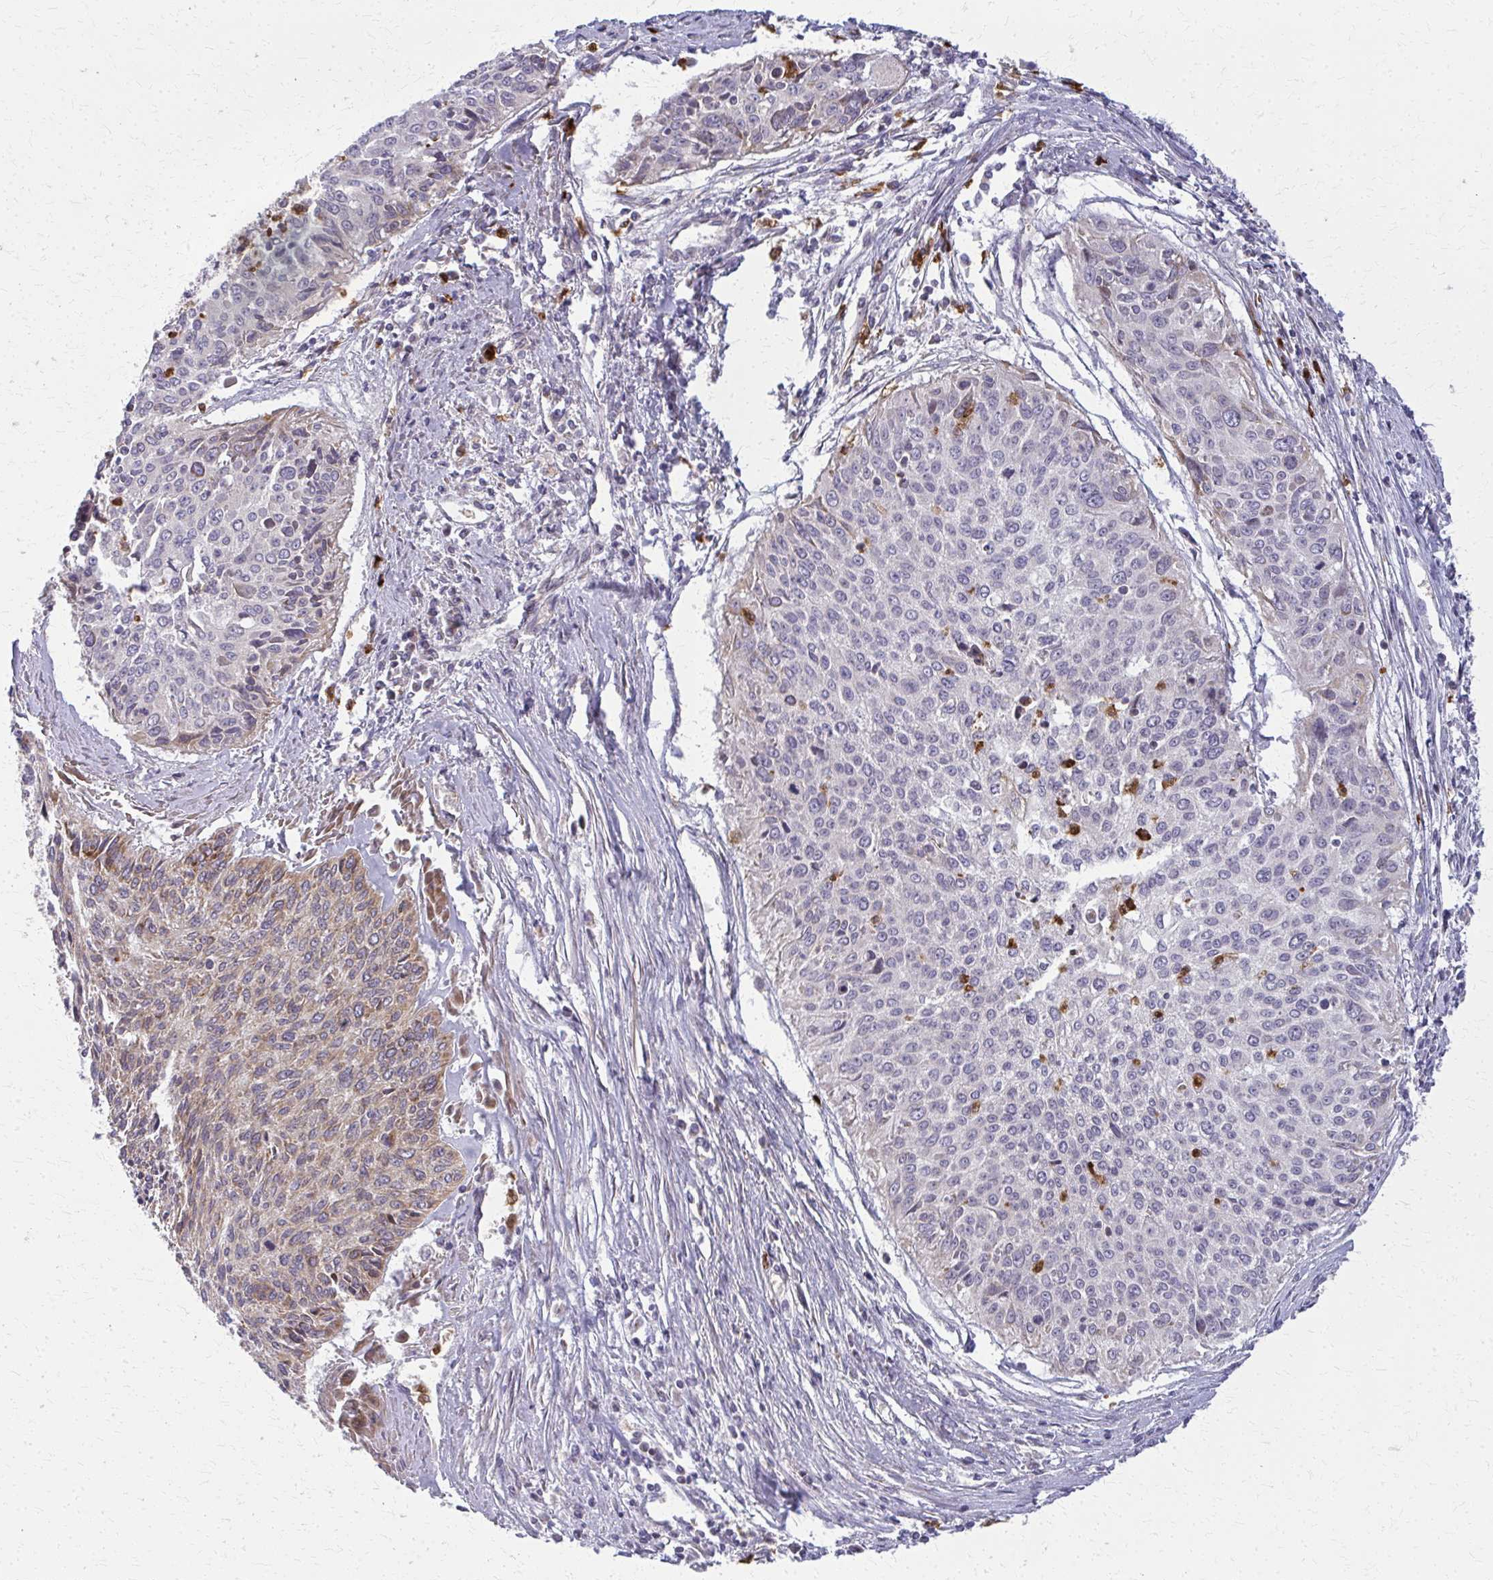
{"staining": {"intensity": "weak", "quantity": "<25%", "location": "cytoplasmic/membranous"}, "tissue": "cervical cancer", "cell_type": "Tumor cells", "image_type": "cancer", "snomed": [{"axis": "morphology", "description": "Squamous cell carcinoma, NOS"}, {"axis": "topography", "description": "Cervix"}], "caption": "Cervical cancer was stained to show a protein in brown. There is no significant positivity in tumor cells.", "gene": "MCCC1", "patient": {"sex": "female", "age": 55}}